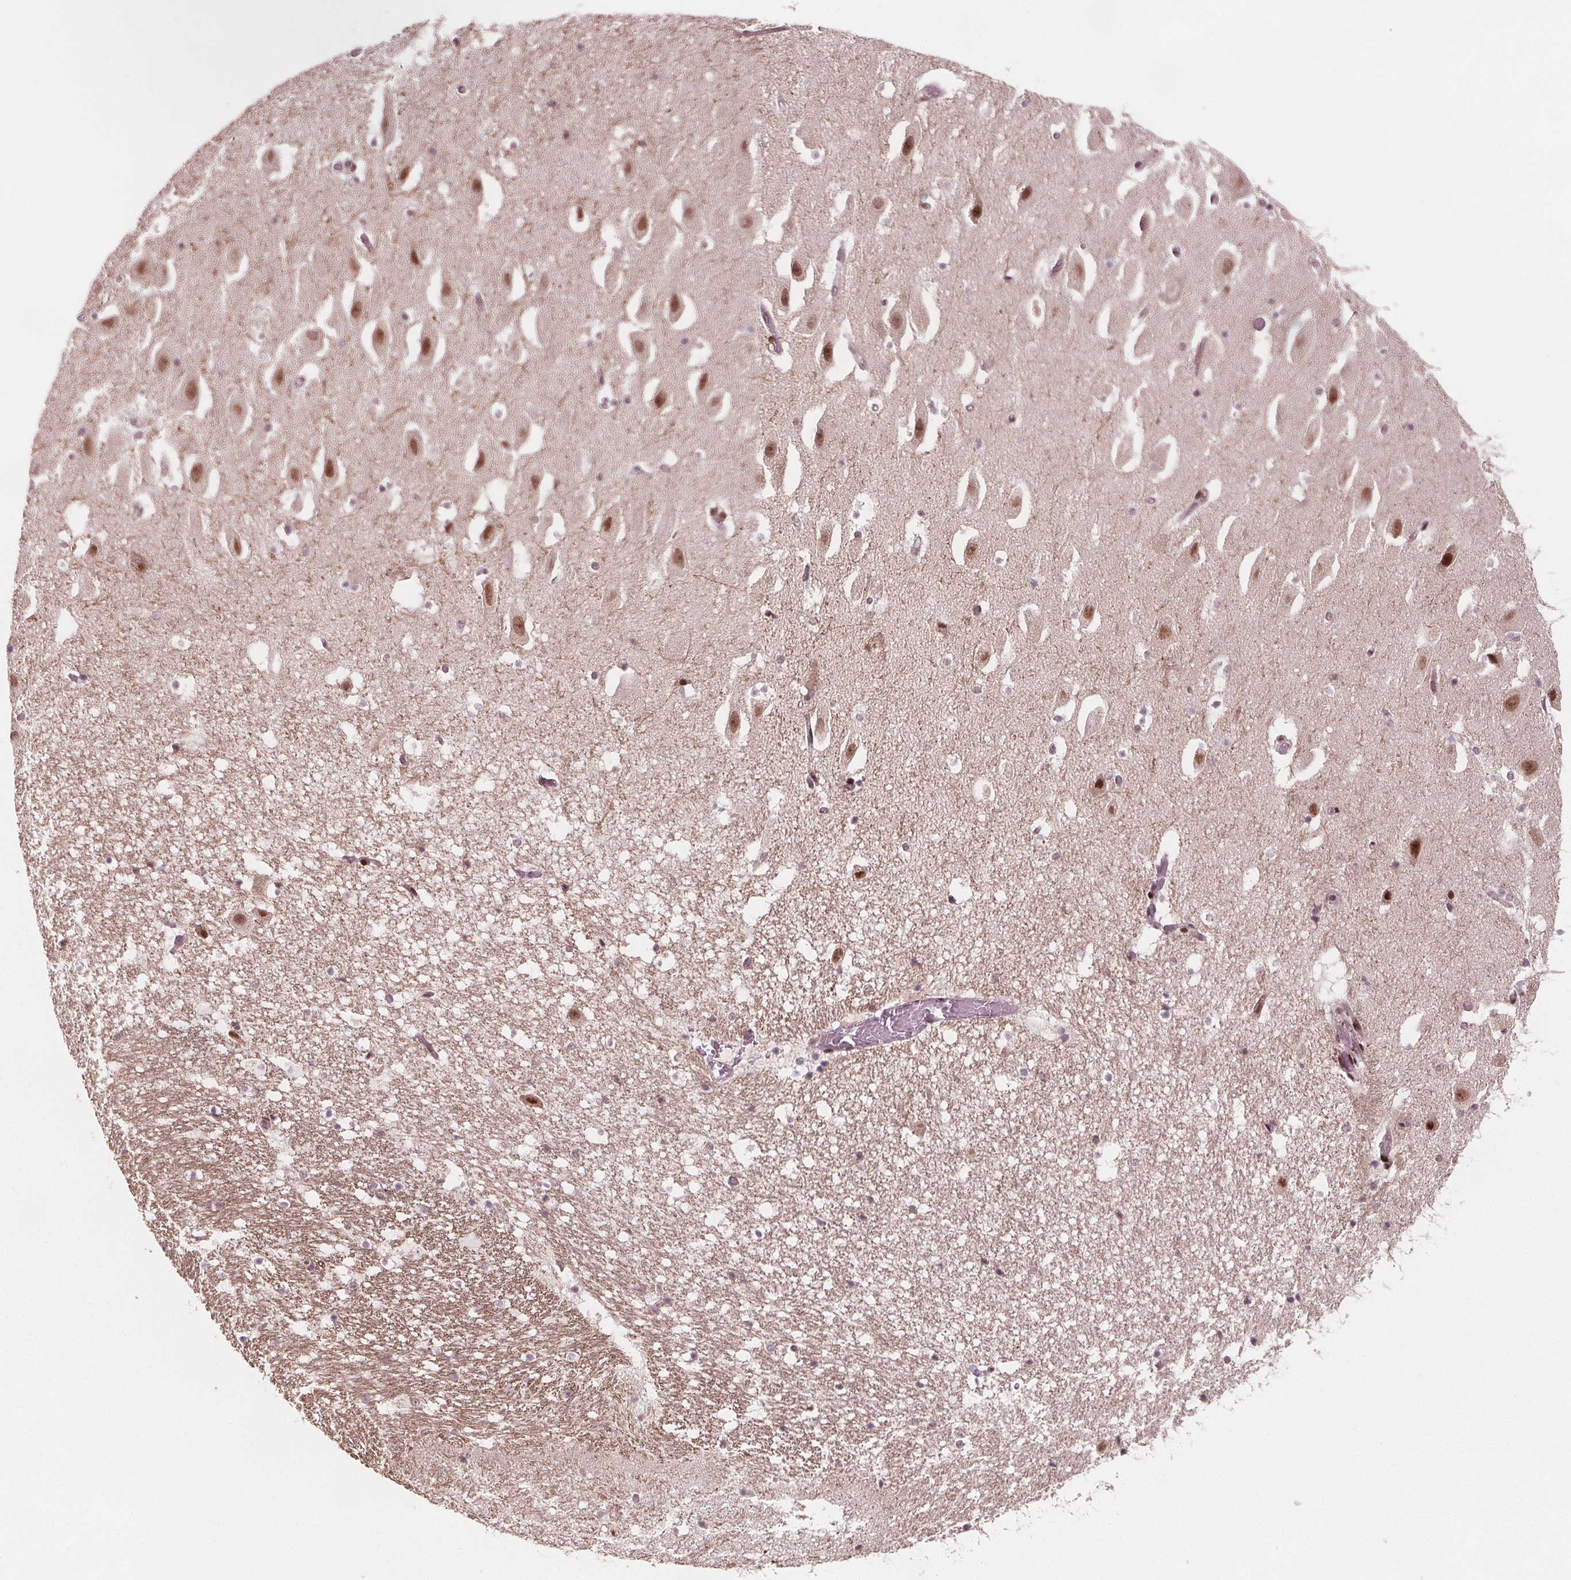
{"staining": {"intensity": "moderate", "quantity": "25%-75%", "location": "nuclear"}, "tissue": "hippocampus", "cell_type": "Glial cells", "image_type": "normal", "snomed": [{"axis": "morphology", "description": "Normal tissue, NOS"}, {"axis": "topography", "description": "Hippocampus"}], "caption": "Approximately 25%-75% of glial cells in unremarkable hippocampus demonstrate moderate nuclear protein positivity as visualized by brown immunohistochemical staining.", "gene": "SNRNP35", "patient": {"sex": "male", "age": 26}}